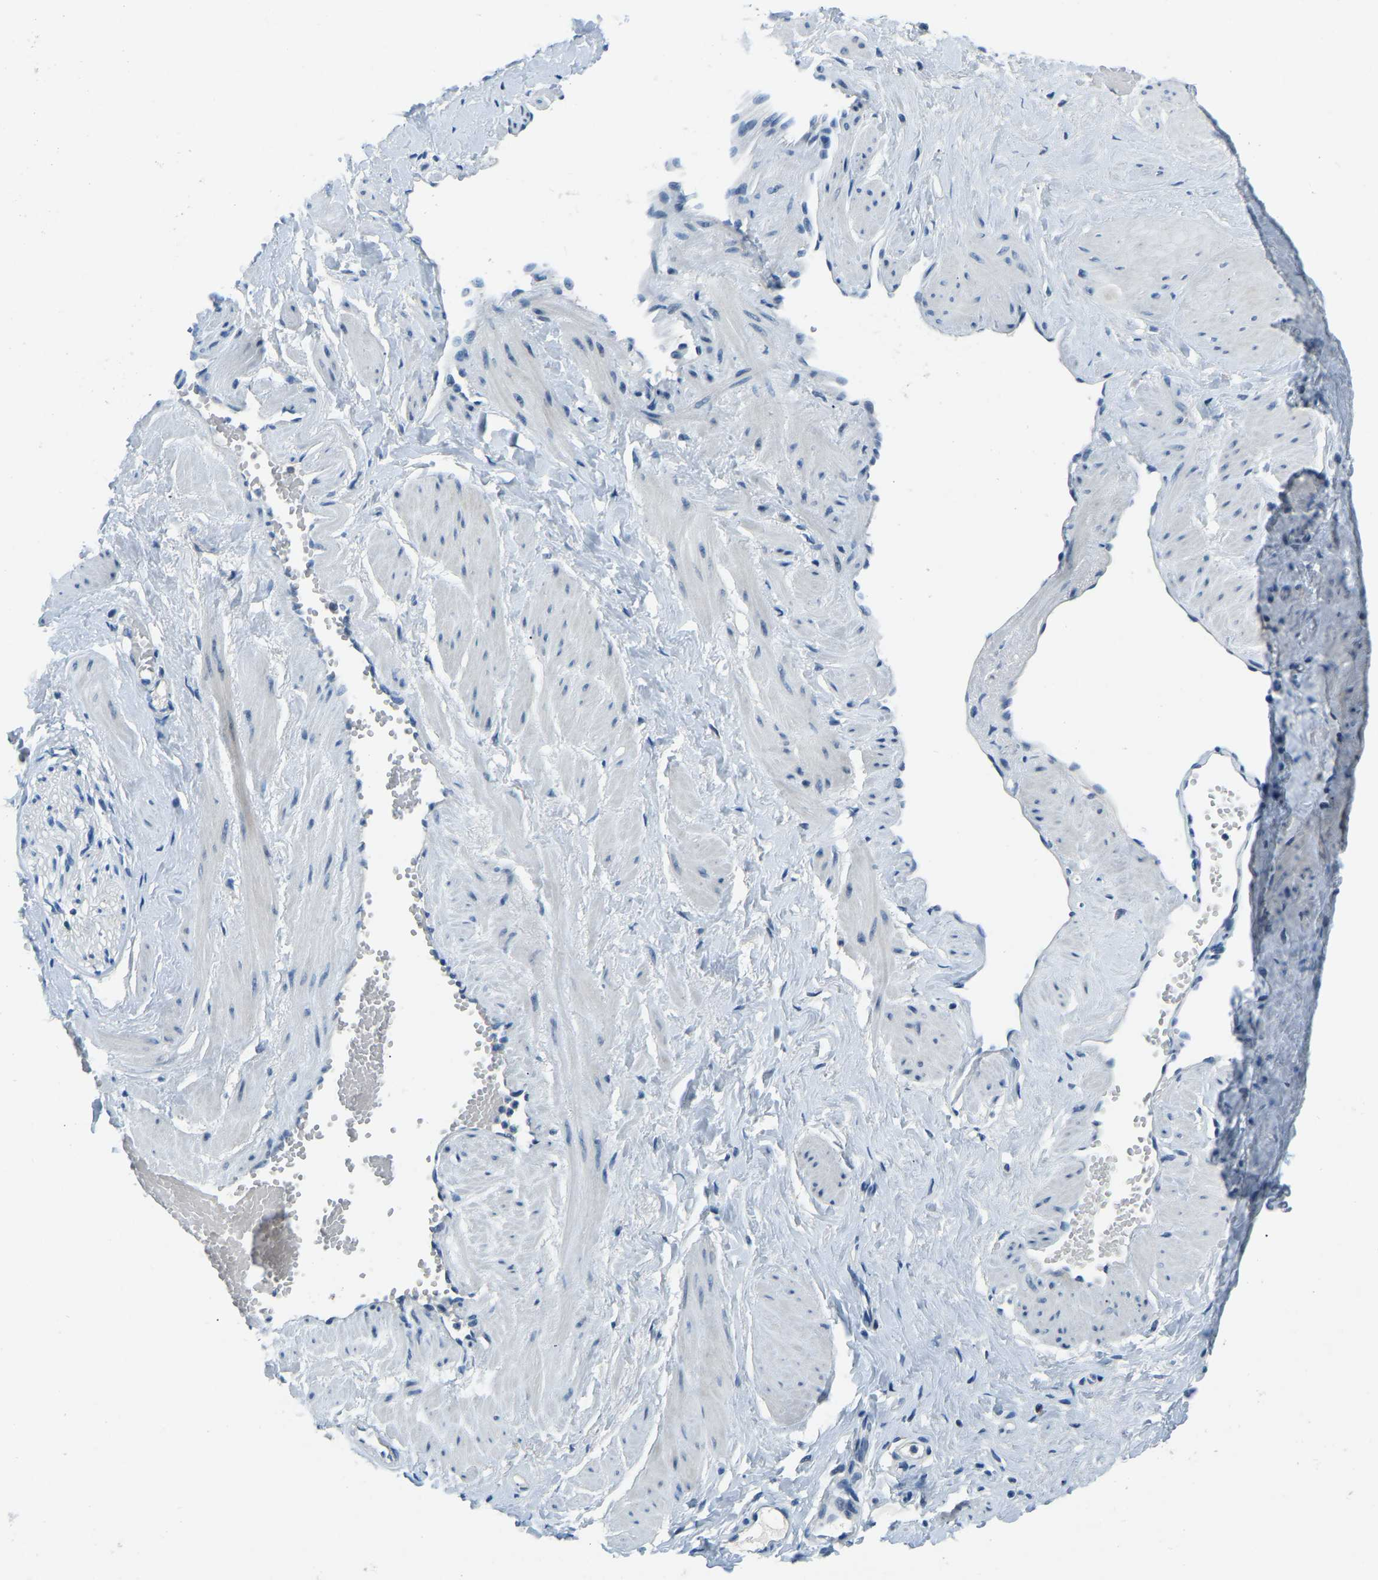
{"staining": {"intensity": "negative", "quantity": "none", "location": "none"}, "tissue": "adipose tissue", "cell_type": "Adipocytes", "image_type": "normal", "snomed": [{"axis": "morphology", "description": "Normal tissue, NOS"}, {"axis": "topography", "description": "Soft tissue"}, {"axis": "topography", "description": "Vascular tissue"}], "caption": "This is a micrograph of IHC staining of benign adipose tissue, which shows no positivity in adipocytes. (Brightfield microscopy of DAB (3,3'-diaminobenzidine) immunohistochemistry (IHC) at high magnification).", "gene": "XIRP1", "patient": {"sex": "female", "age": 35}}